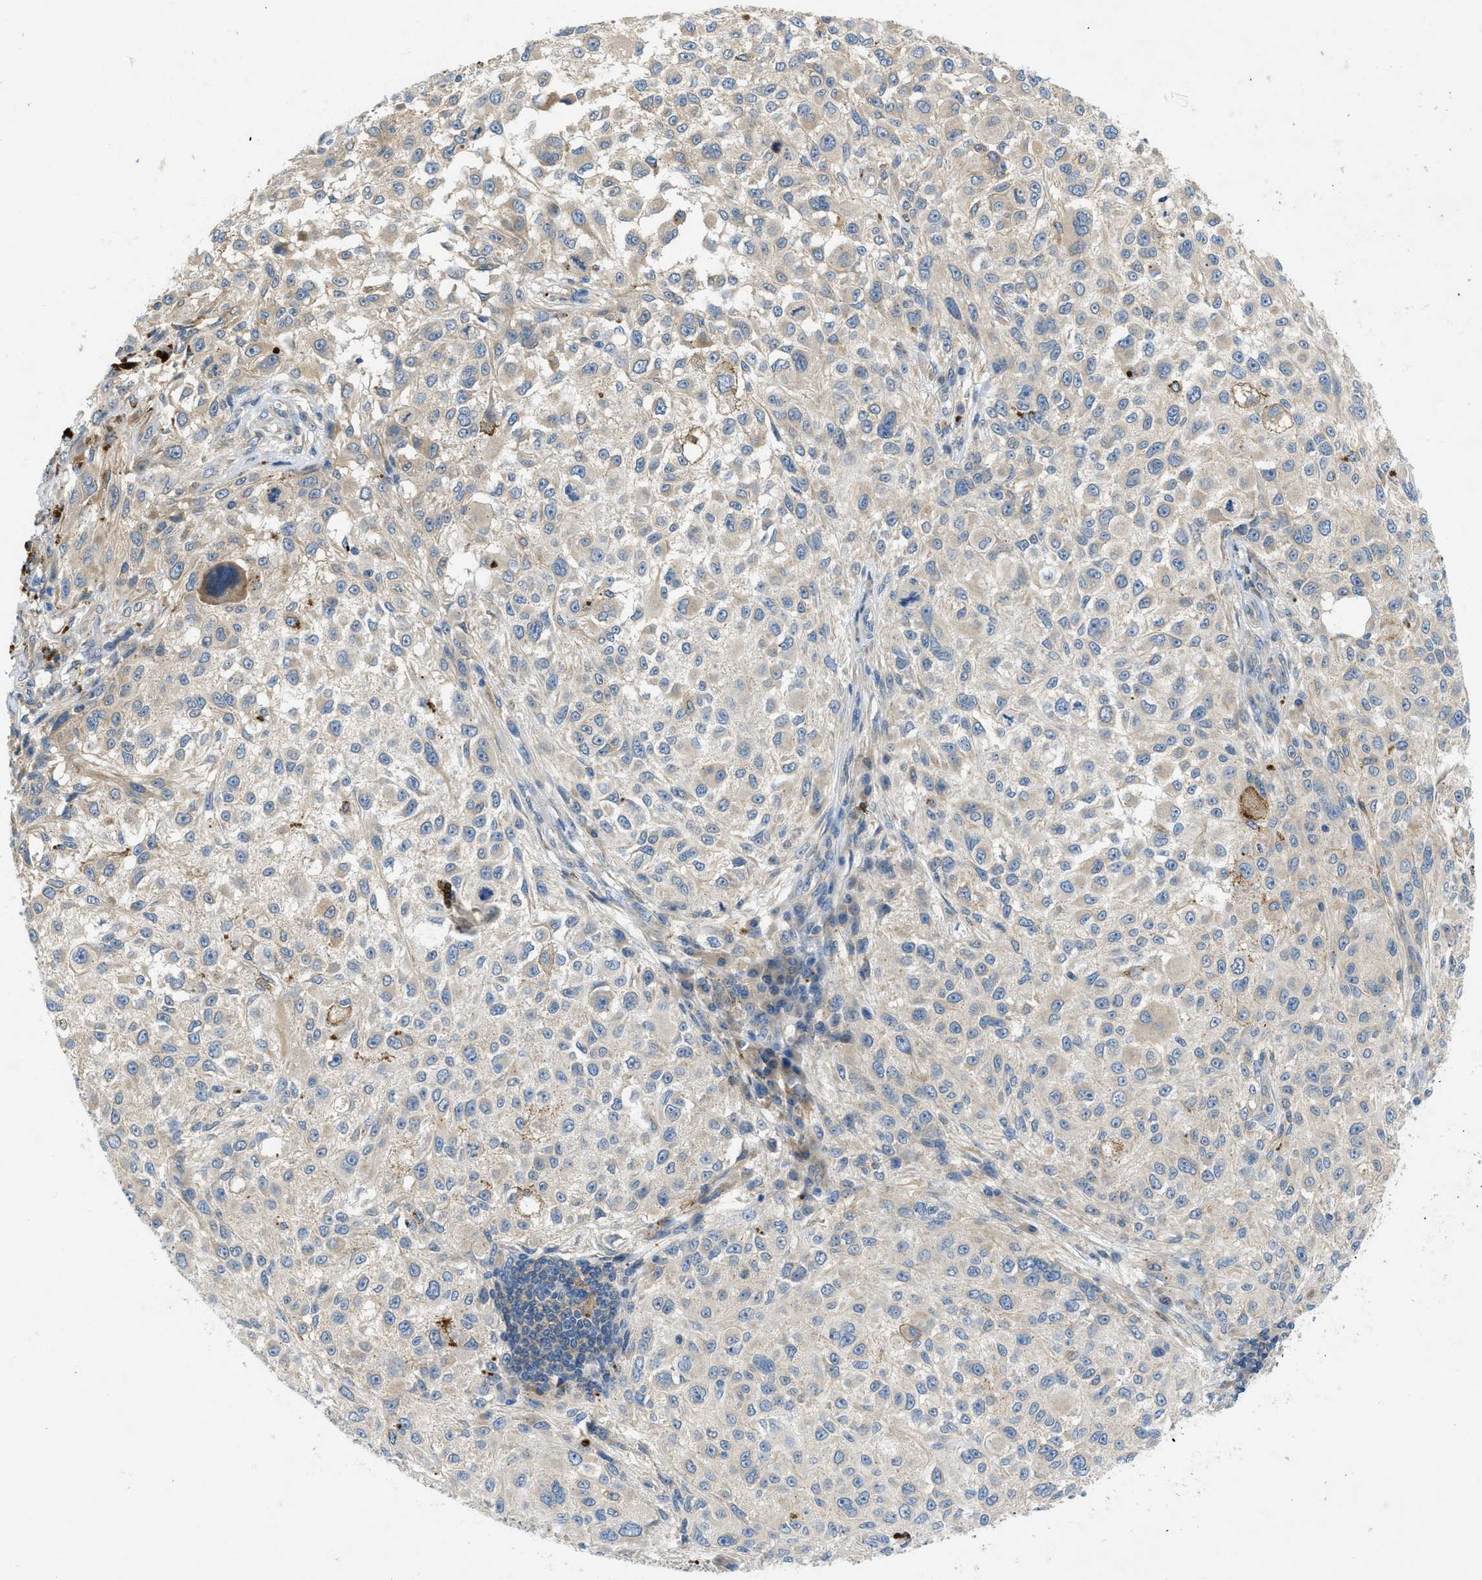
{"staining": {"intensity": "negative", "quantity": "none", "location": "none"}, "tissue": "melanoma", "cell_type": "Tumor cells", "image_type": "cancer", "snomed": [{"axis": "morphology", "description": "Necrosis, NOS"}, {"axis": "morphology", "description": "Malignant melanoma, NOS"}, {"axis": "topography", "description": "Skin"}], "caption": "An image of melanoma stained for a protein exhibits no brown staining in tumor cells.", "gene": "RIPK2", "patient": {"sex": "female", "age": 87}}